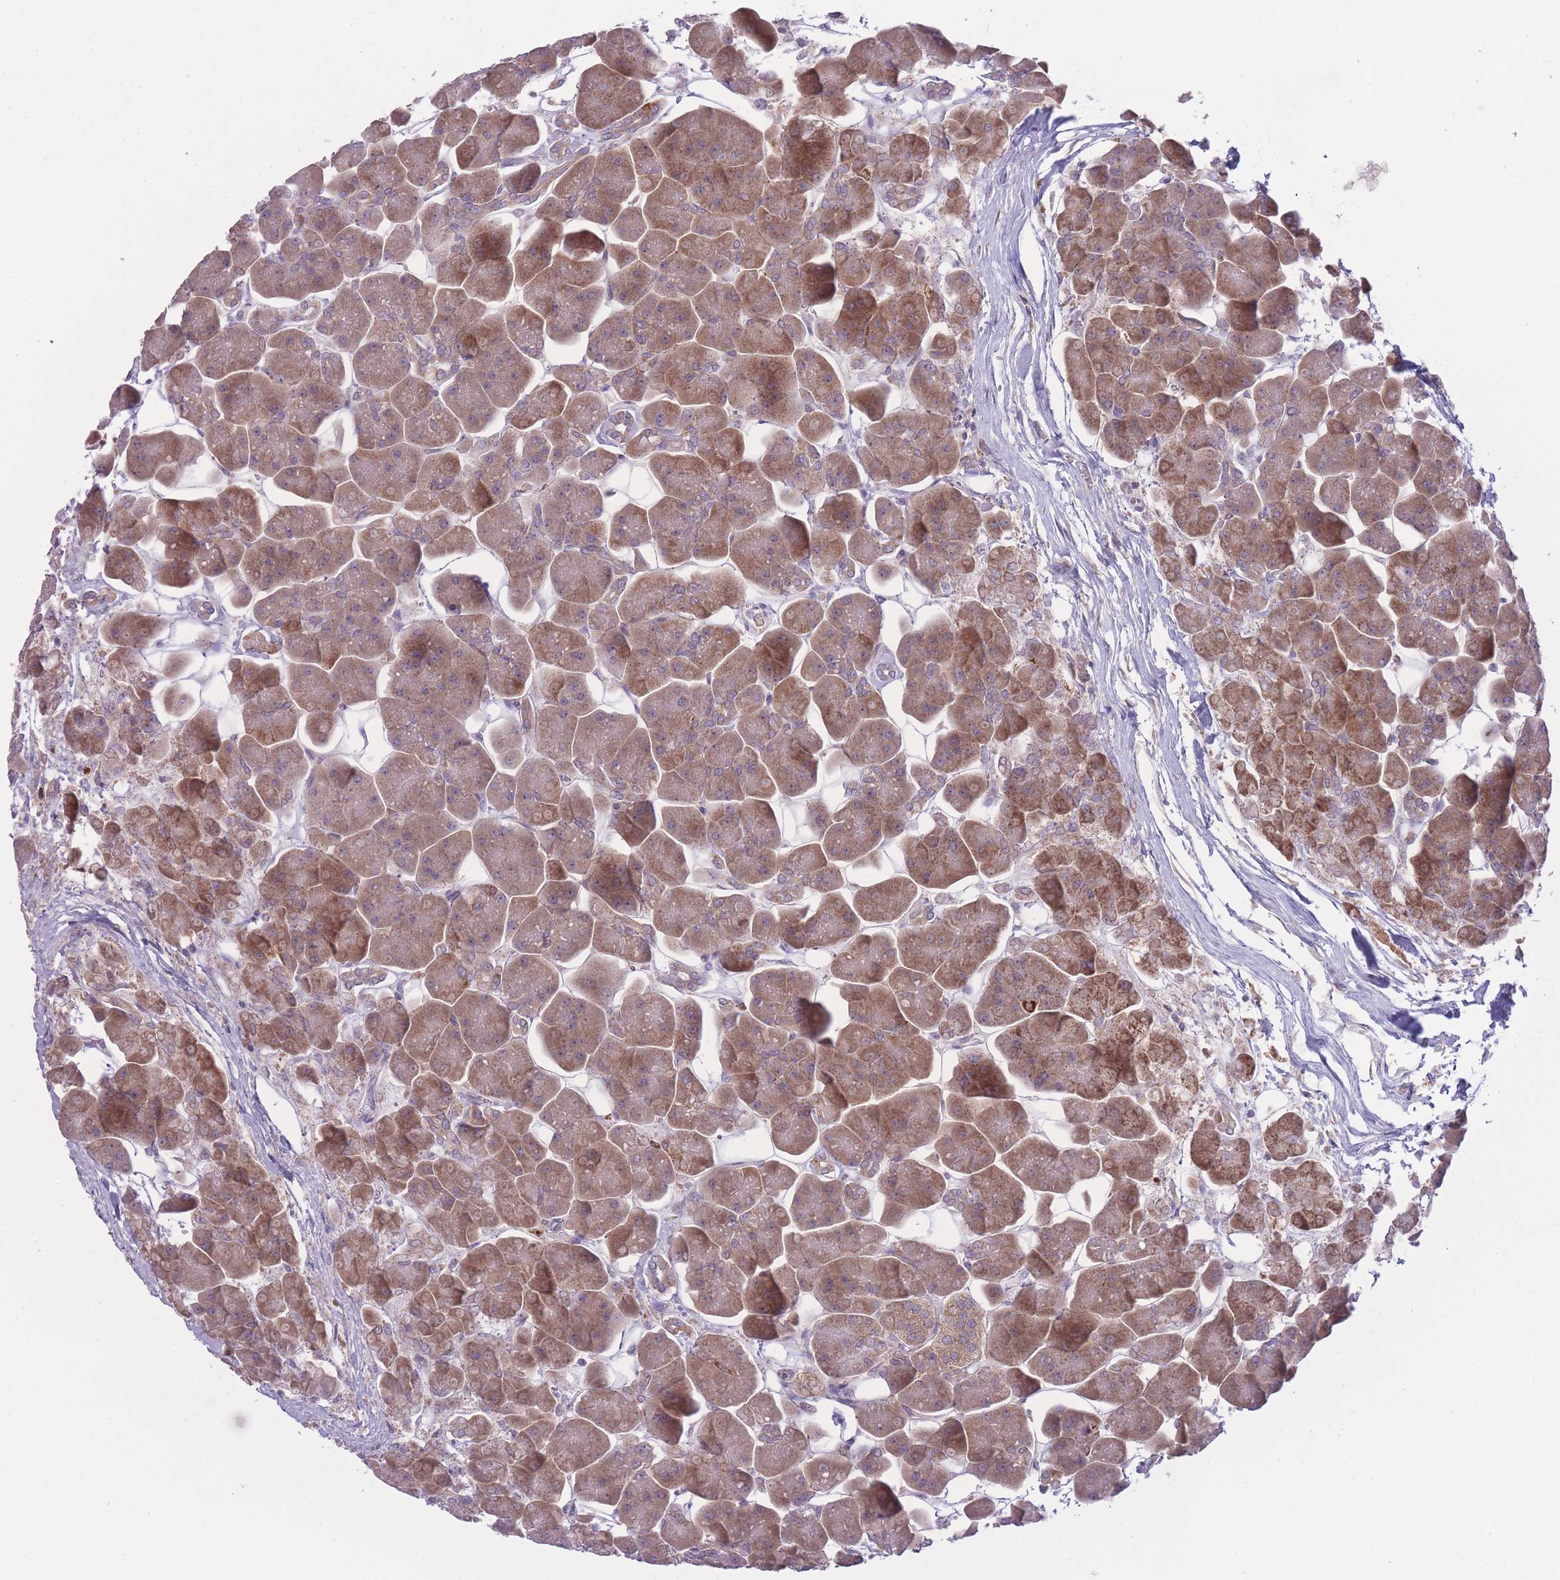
{"staining": {"intensity": "moderate", "quantity": ">75%", "location": "cytoplasmic/membranous"}, "tissue": "pancreas", "cell_type": "Exocrine glandular cells", "image_type": "normal", "snomed": [{"axis": "morphology", "description": "Normal tissue, NOS"}, {"axis": "topography", "description": "Pancreas"}], "caption": "A medium amount of moderate cytoplasmic/membranous positivity is present in about >75% of exocrine glandular cells in unremarkable pancreas.", "gene": "CCT6A", "patient": {"sex": "male", "age": 66}}